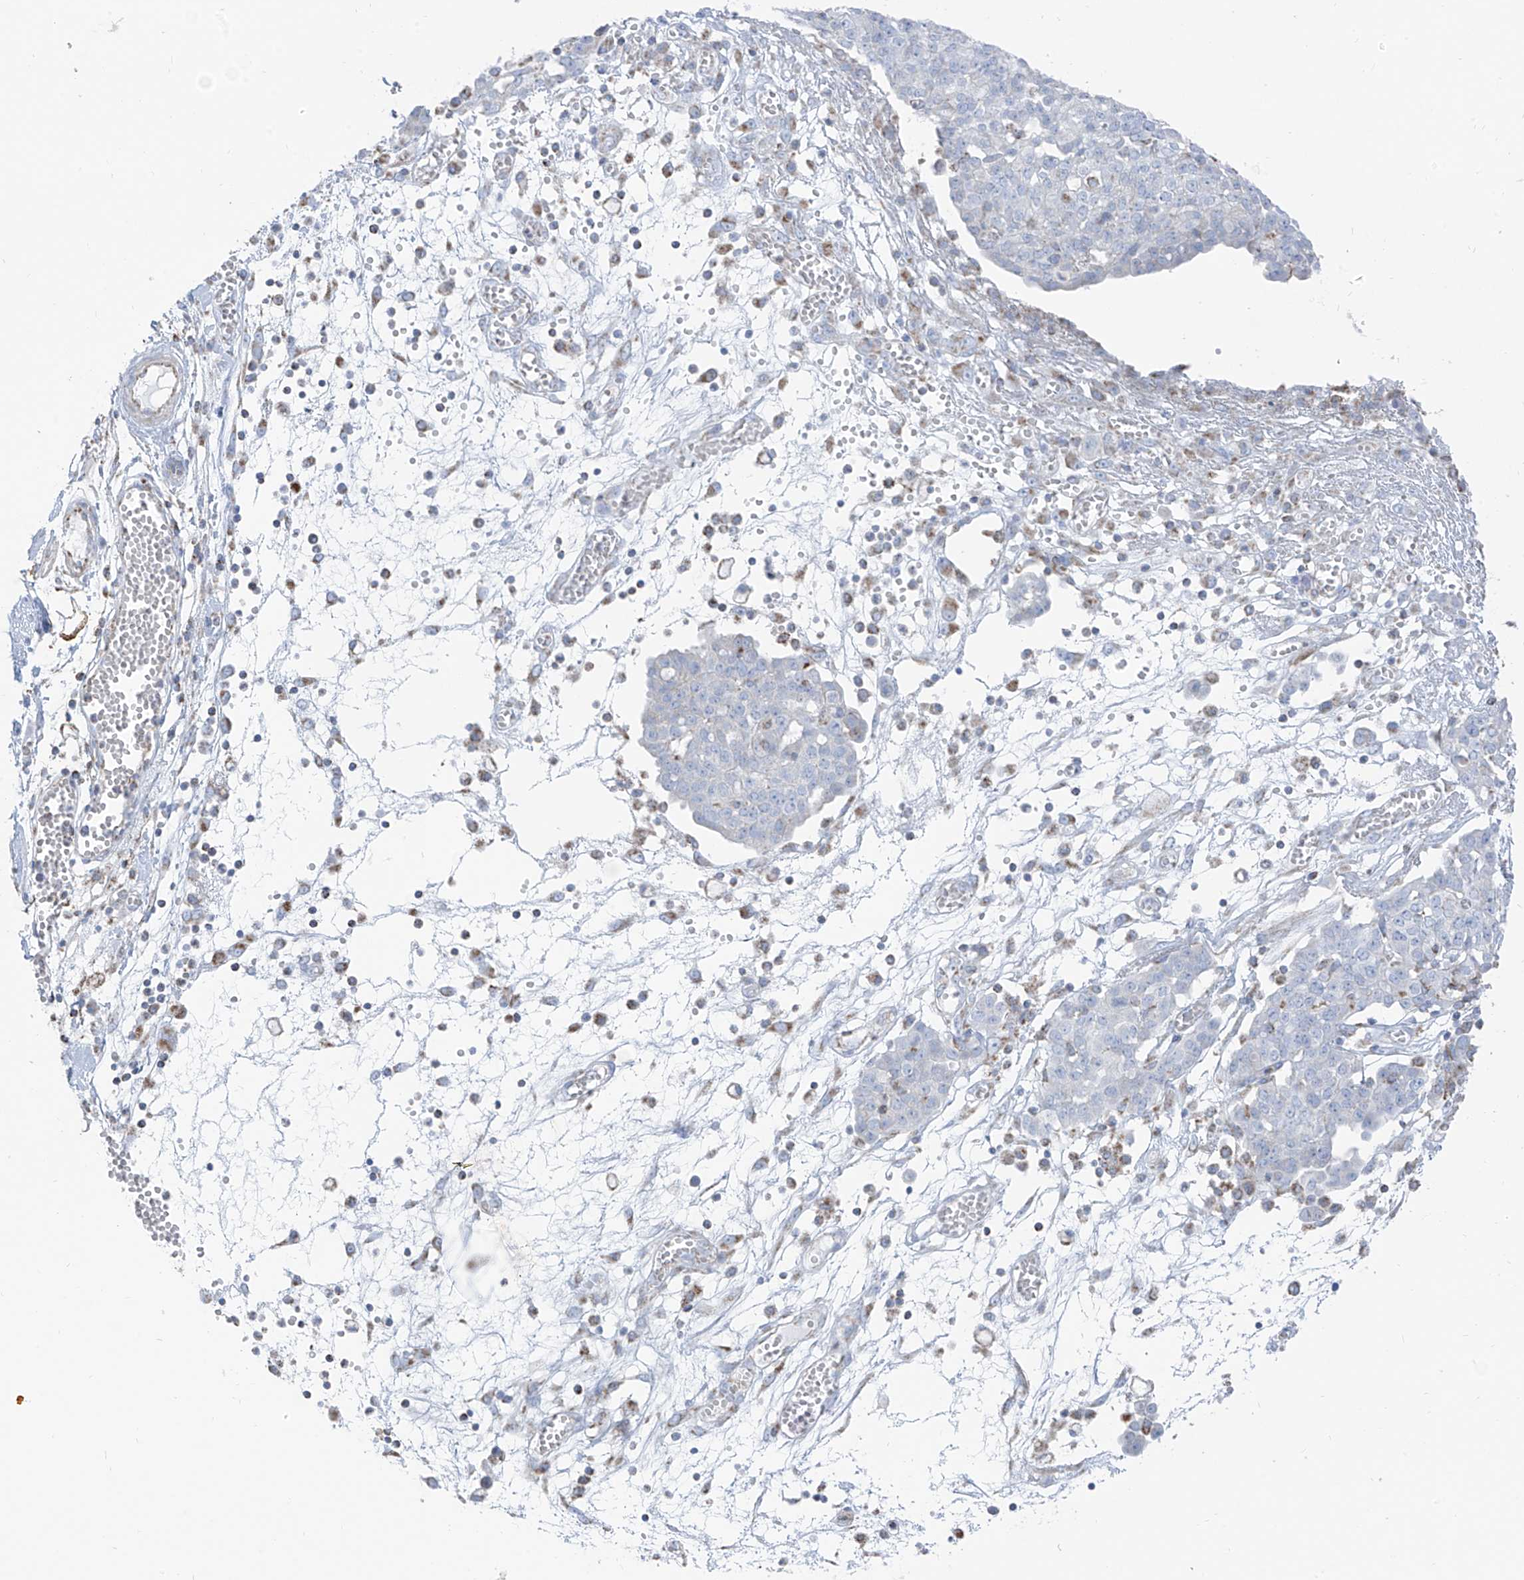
{"staining": {"intensity": "negative", "quantity": "none", "location": "none"}, "tissue": "ovarian cancer", "cell_type": "Tumor cells", "image_type": "cancer", "snomed": [{"axis": "morphology", "description": "Cystadenocarcinoma, serous, NOS"}, {"axis": "topography", "description": "Soft tissue"}, {"axis": "topography", "description": "Ovary"}], "caption": "Tumor cells are negative for protein expression in human serous cystadenocarcinoma (ovarian).", "gene": "ETHE1", "patient": {"sex": "female", "age": 57}}